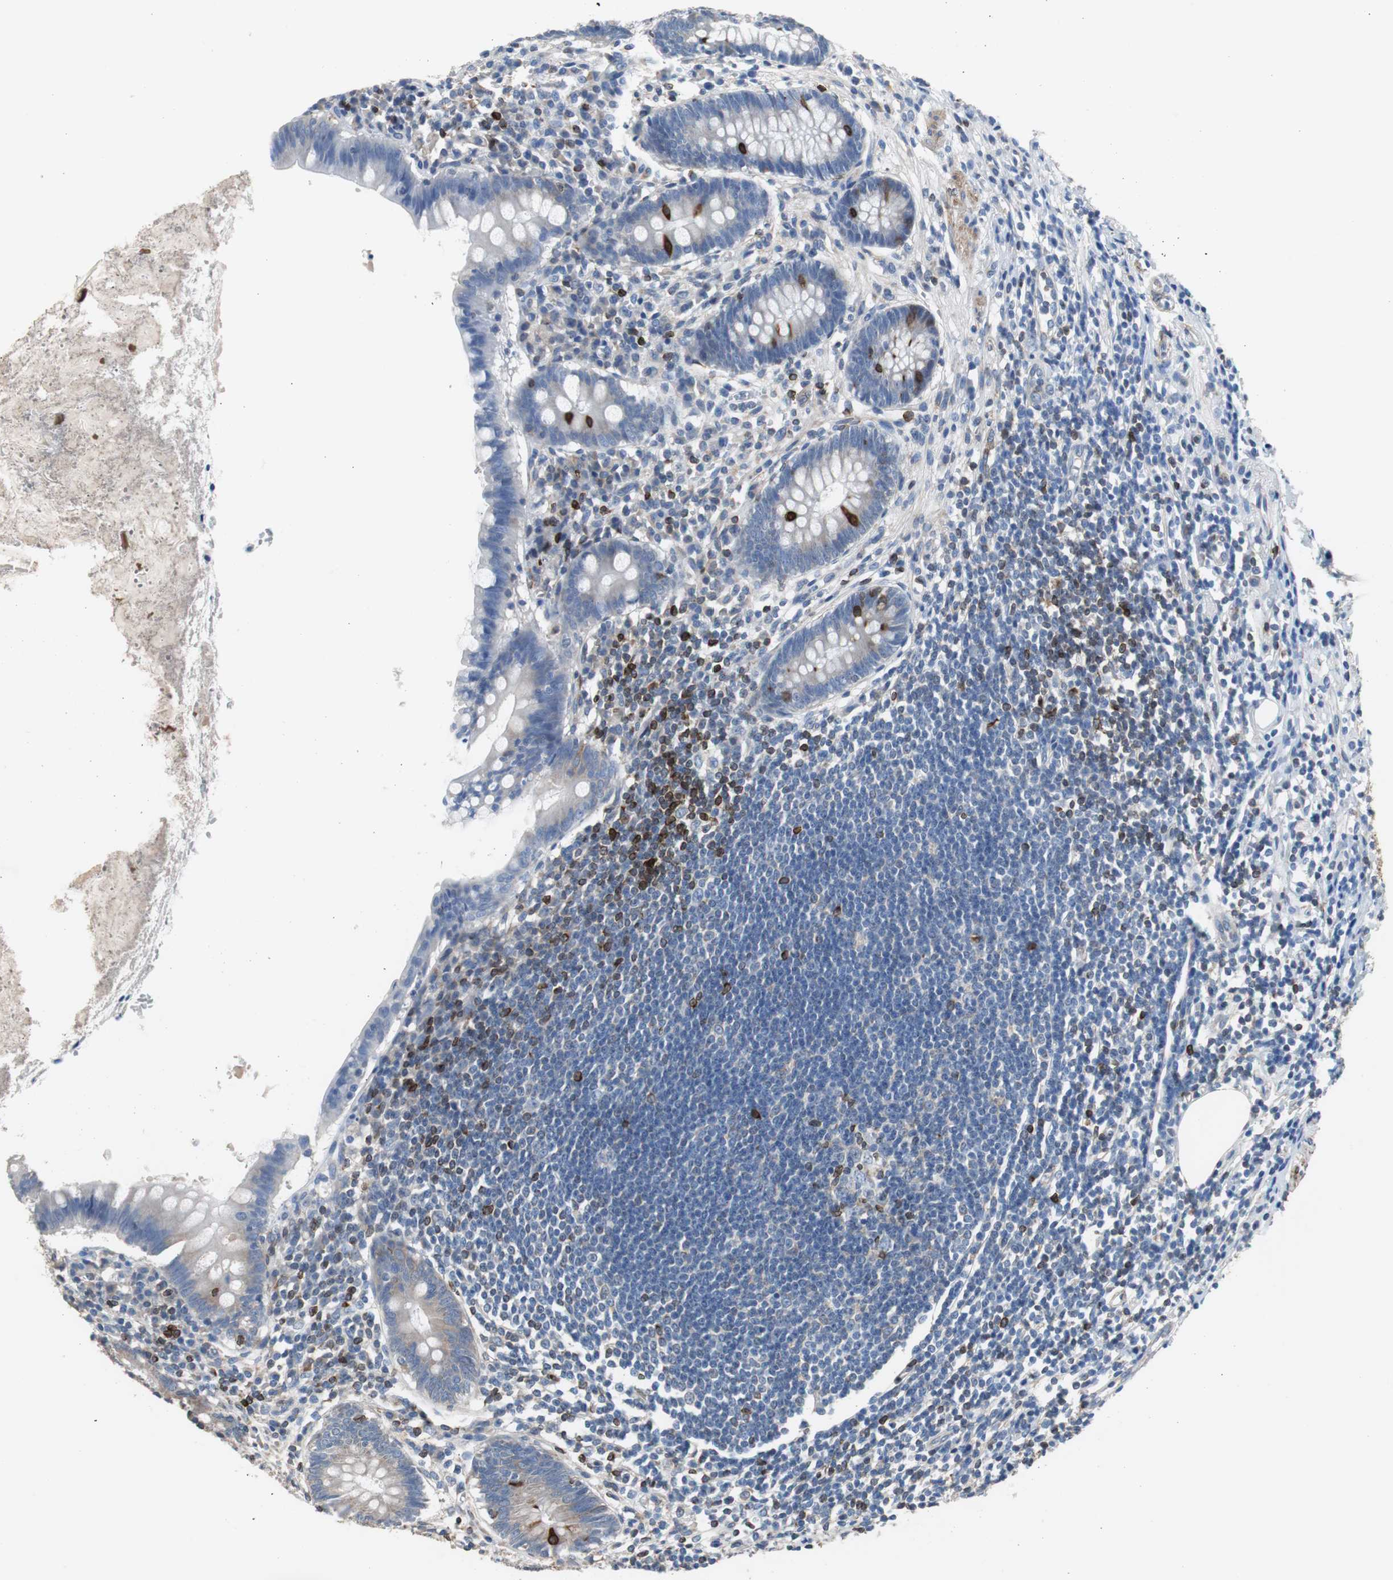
{"staining": {"intensity": "strong", "quantity": "<25%", "location": "cytoplasmic/membranous"}, "tissue": "appendix", "cell_type": "Glandular cells", "image_type": "normal", "snomed": [{"axis": "morphology", "description": "Normal tissue, NOS"}, {"axis": "topography", "description": "Appendix"}], "caption": "IHC of benign appendix exhibits medium levels of strong cytoplasmic/membranous positivity in approximately <25% of glandular cells.", "gene": "PBXIP1", "patient": {"sex": "female", "age": 50}}